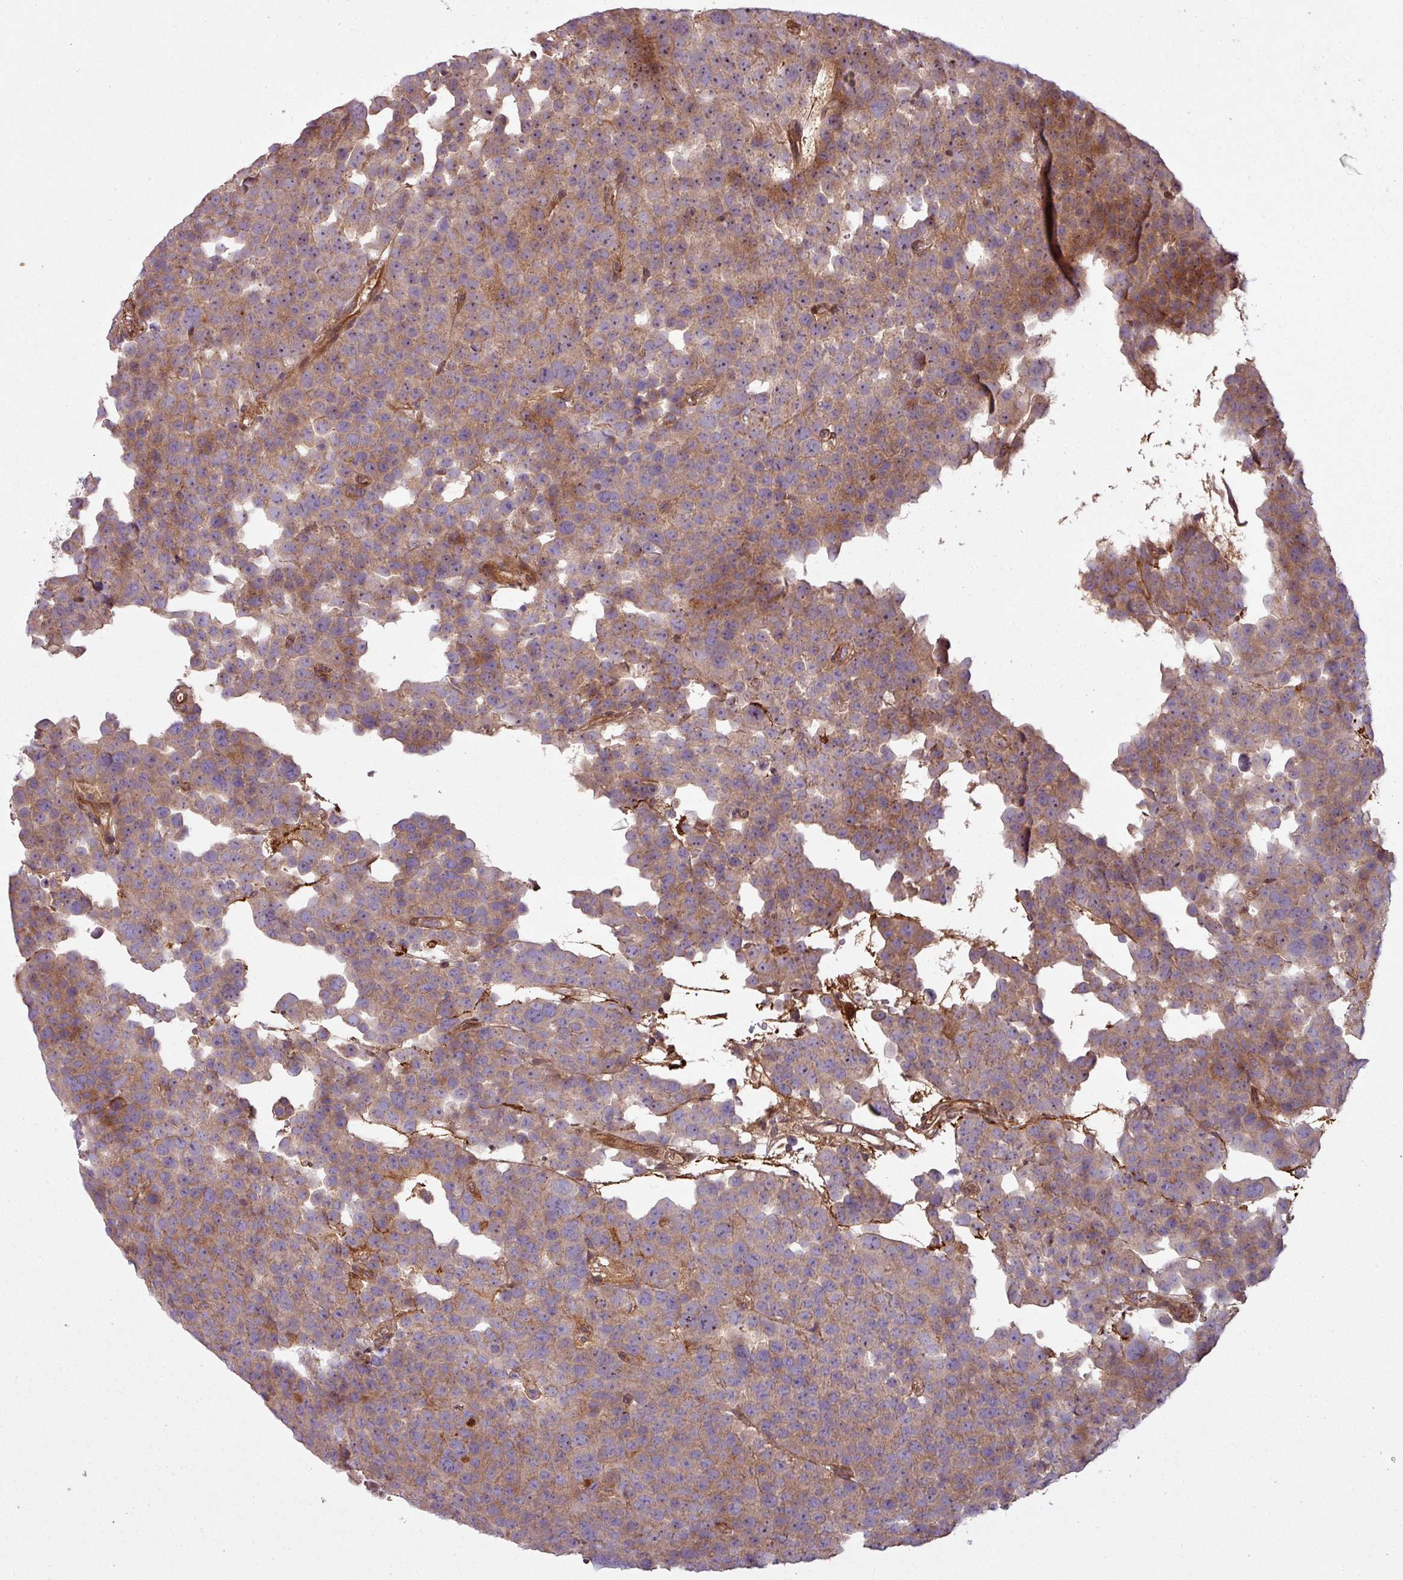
{"staining": {"intensity": "moderate", "quantity": ">75%", "location": "cytoplasmic/membranous,nuclear"}, "tissue": "testis cancer", "cell_type": "Tumor cells", "image_type": "cancer", "snomed": [{"axis": "morphology", "description": "Seminoma, NOS"}, {"axis": "topography", "description": "Testis"}], "caption": "Immunohistochemistry (DAB (3,3'-diaminobenzidine)) staining of testis cancer (seminoma) reveals moderate cytoplasmic/membranous and nuclear protein expression in approximately >75% of tumor cells.", "gene": "SNRNP25", "patient": {"sex": "male", "age": 71}}